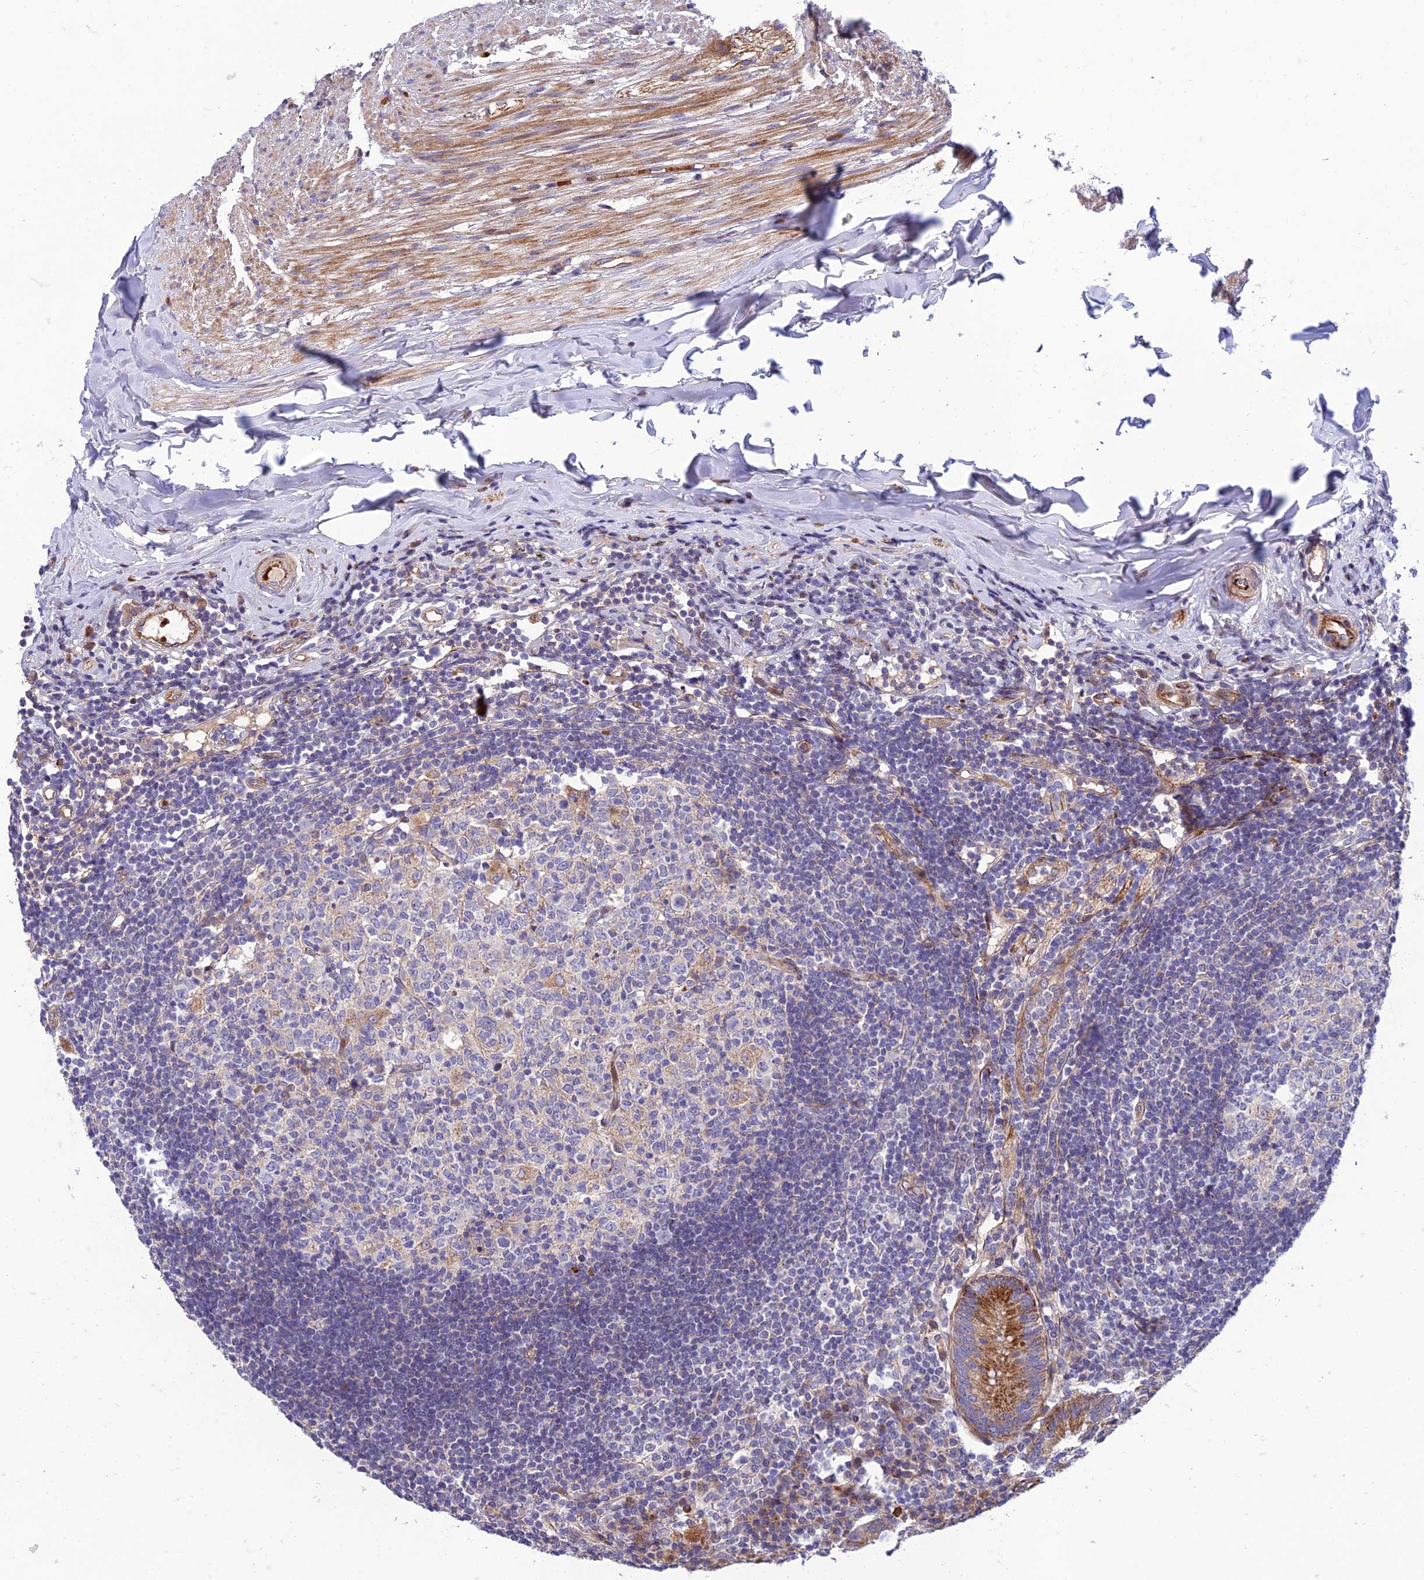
{"staining": {"intensity": "negative", "quantity": "none", "location": "none"}, "tissue": "appendix", "cell_type": "Glandular cells", "image_type": "normal", "snomed": [{"axis": "morphology", "description": "Normal tissue, NOS"}, {"axis": "topography", "description": "Appendix"}], "caption": "Human appendix stained for a protein using IHC reveals no staining in glandular cells.", "gene": "SEL1L3", "patient": {"sex": "female", "age": 54}}